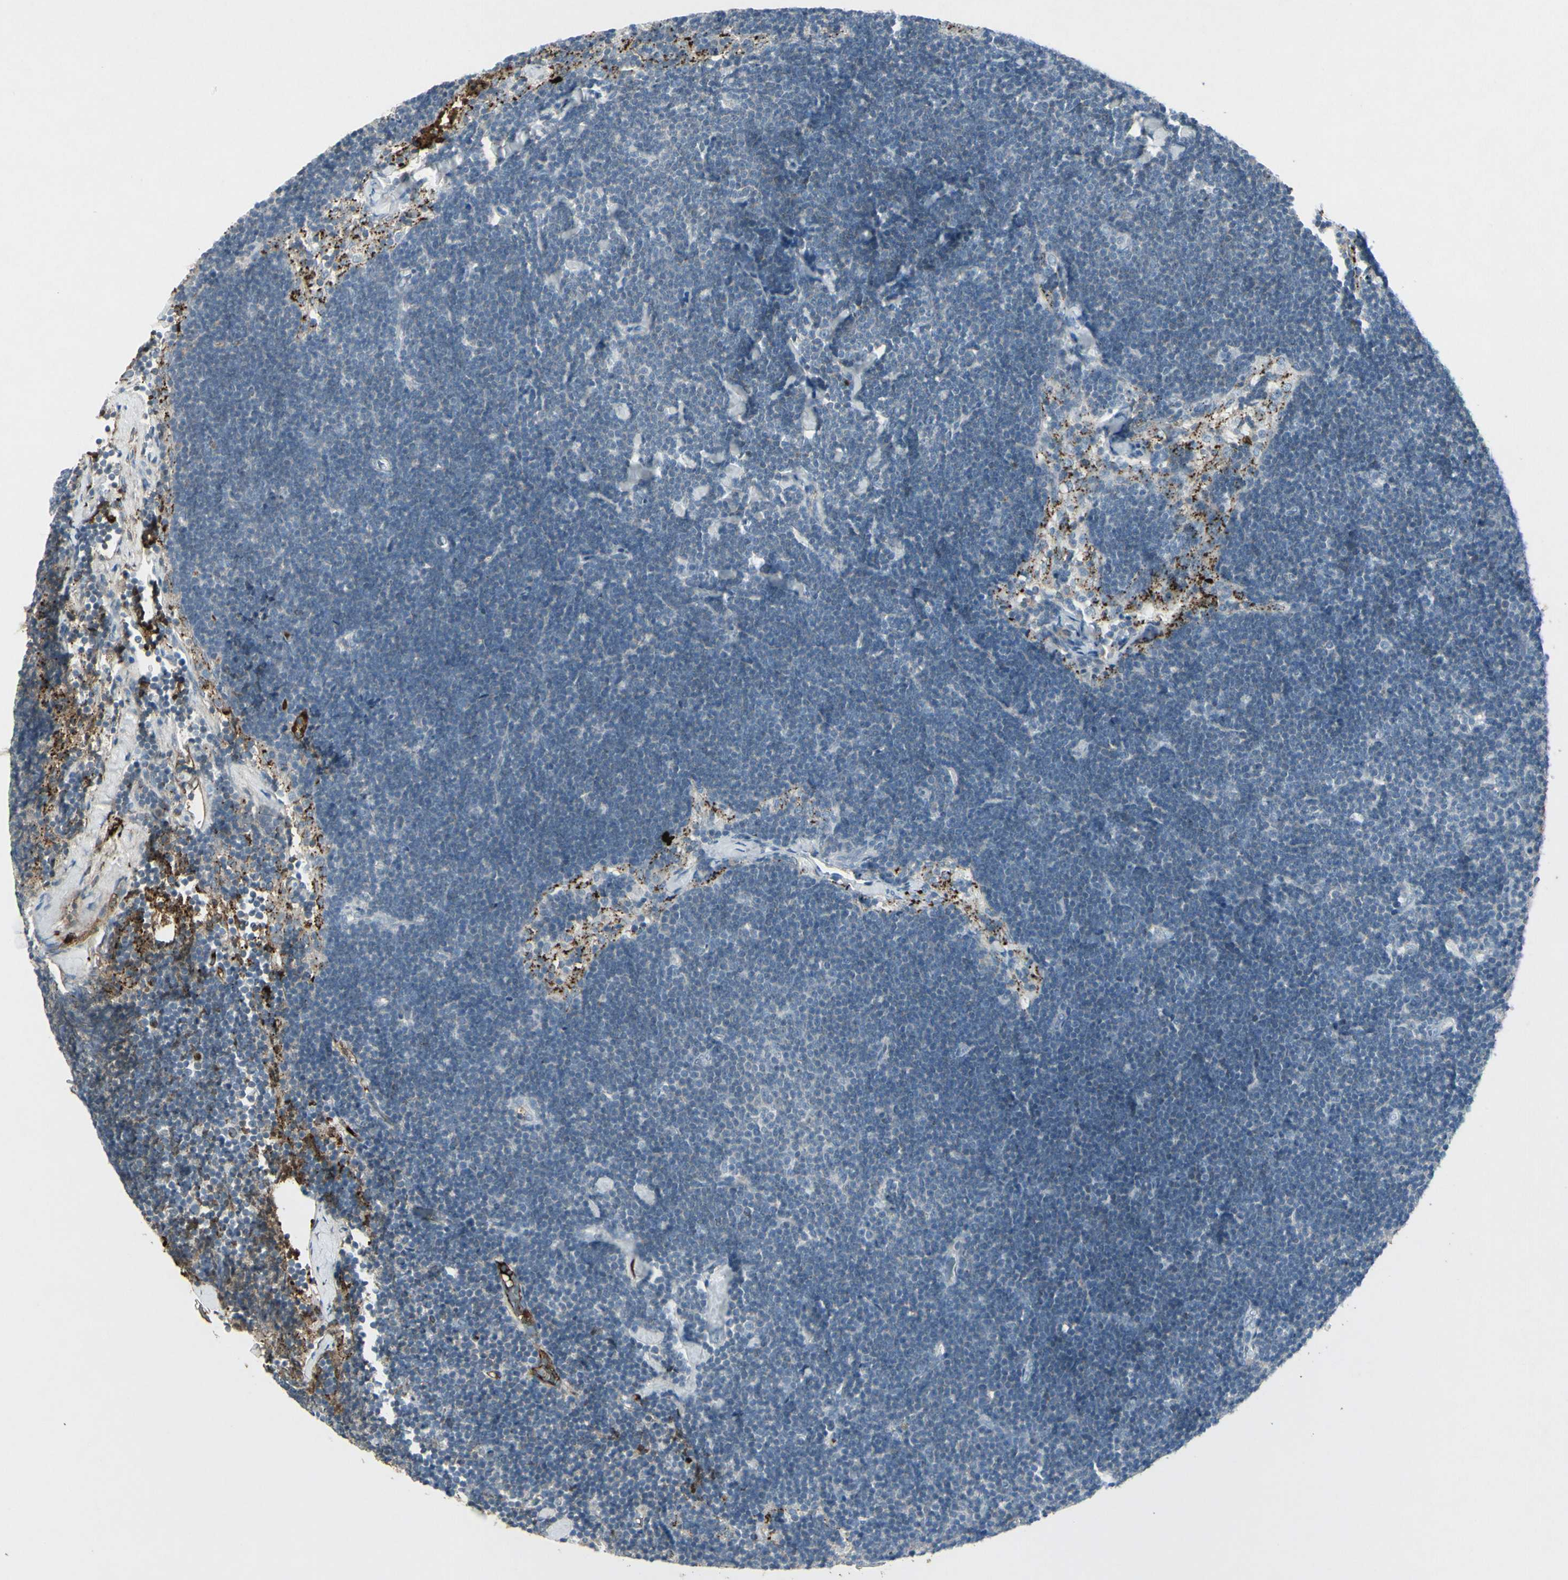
{"staining": {"intensity": "moderate", "quantity": "25%-75%", "location": "cytoplasmic/membranous"}, "tissue": "lymph node", "cell_type": "Germinal center cells", "image_type": "normal", "snomed": [{"axis": "morphology", "description": "Normal tissue, NOS"}, {"axis": "topography", "description": "Lymph node"}], "caption": "Immunohistochemistry (DAB) staining of normal lymph node demonstrates moderate cytoplasmic/membranous protein positivity in approximately 25%-75% of germinal center cells. (Stains: DAB in brown, nuclei in blue, Microscopy: brightfield microscopy at high magnification).", "gene": "IGHM", "patient": {"sex": "male", "age": 63}}